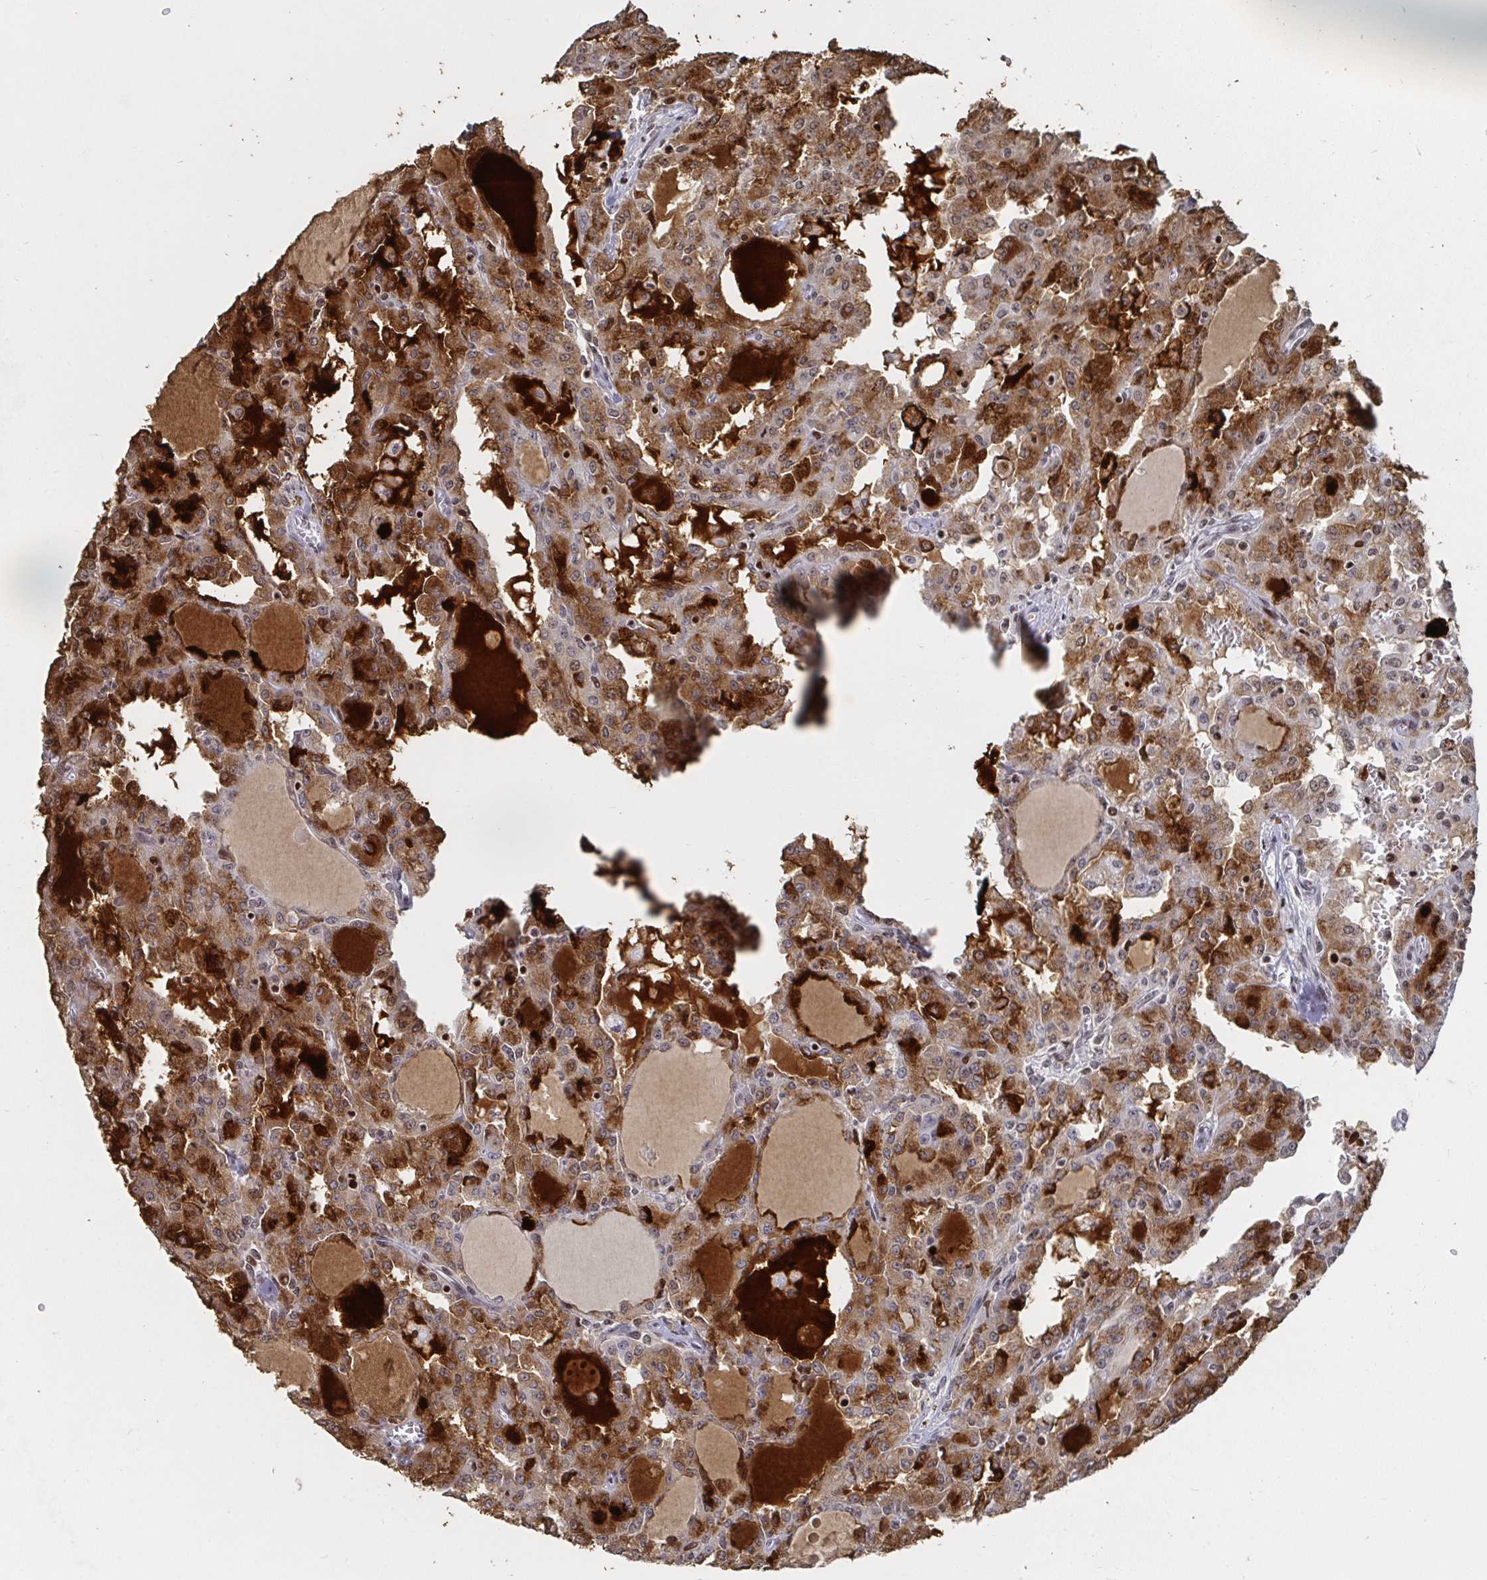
{"staining": {"intensity": "moderate", "quantity": "25%-75%", "location": "cytoplasmic/membranous"}, "tissue": "head and neck cancer", "cell_type": "Tumor cells", "image_type": "cancer", "snomed": [{"axis": "morphology", "description": "Adenocarcinoma, NOS"}, {"axis": "topography", "description": "Head-Neck"}], "caption": "An image of human head and neck adenocarcinoma stained for a protein exhibits moderate cytoplasmic/membranous brown staining in tumor cells.", "gene": "ZDHHC12", "patient": {"sex": "male", "age": 64}}